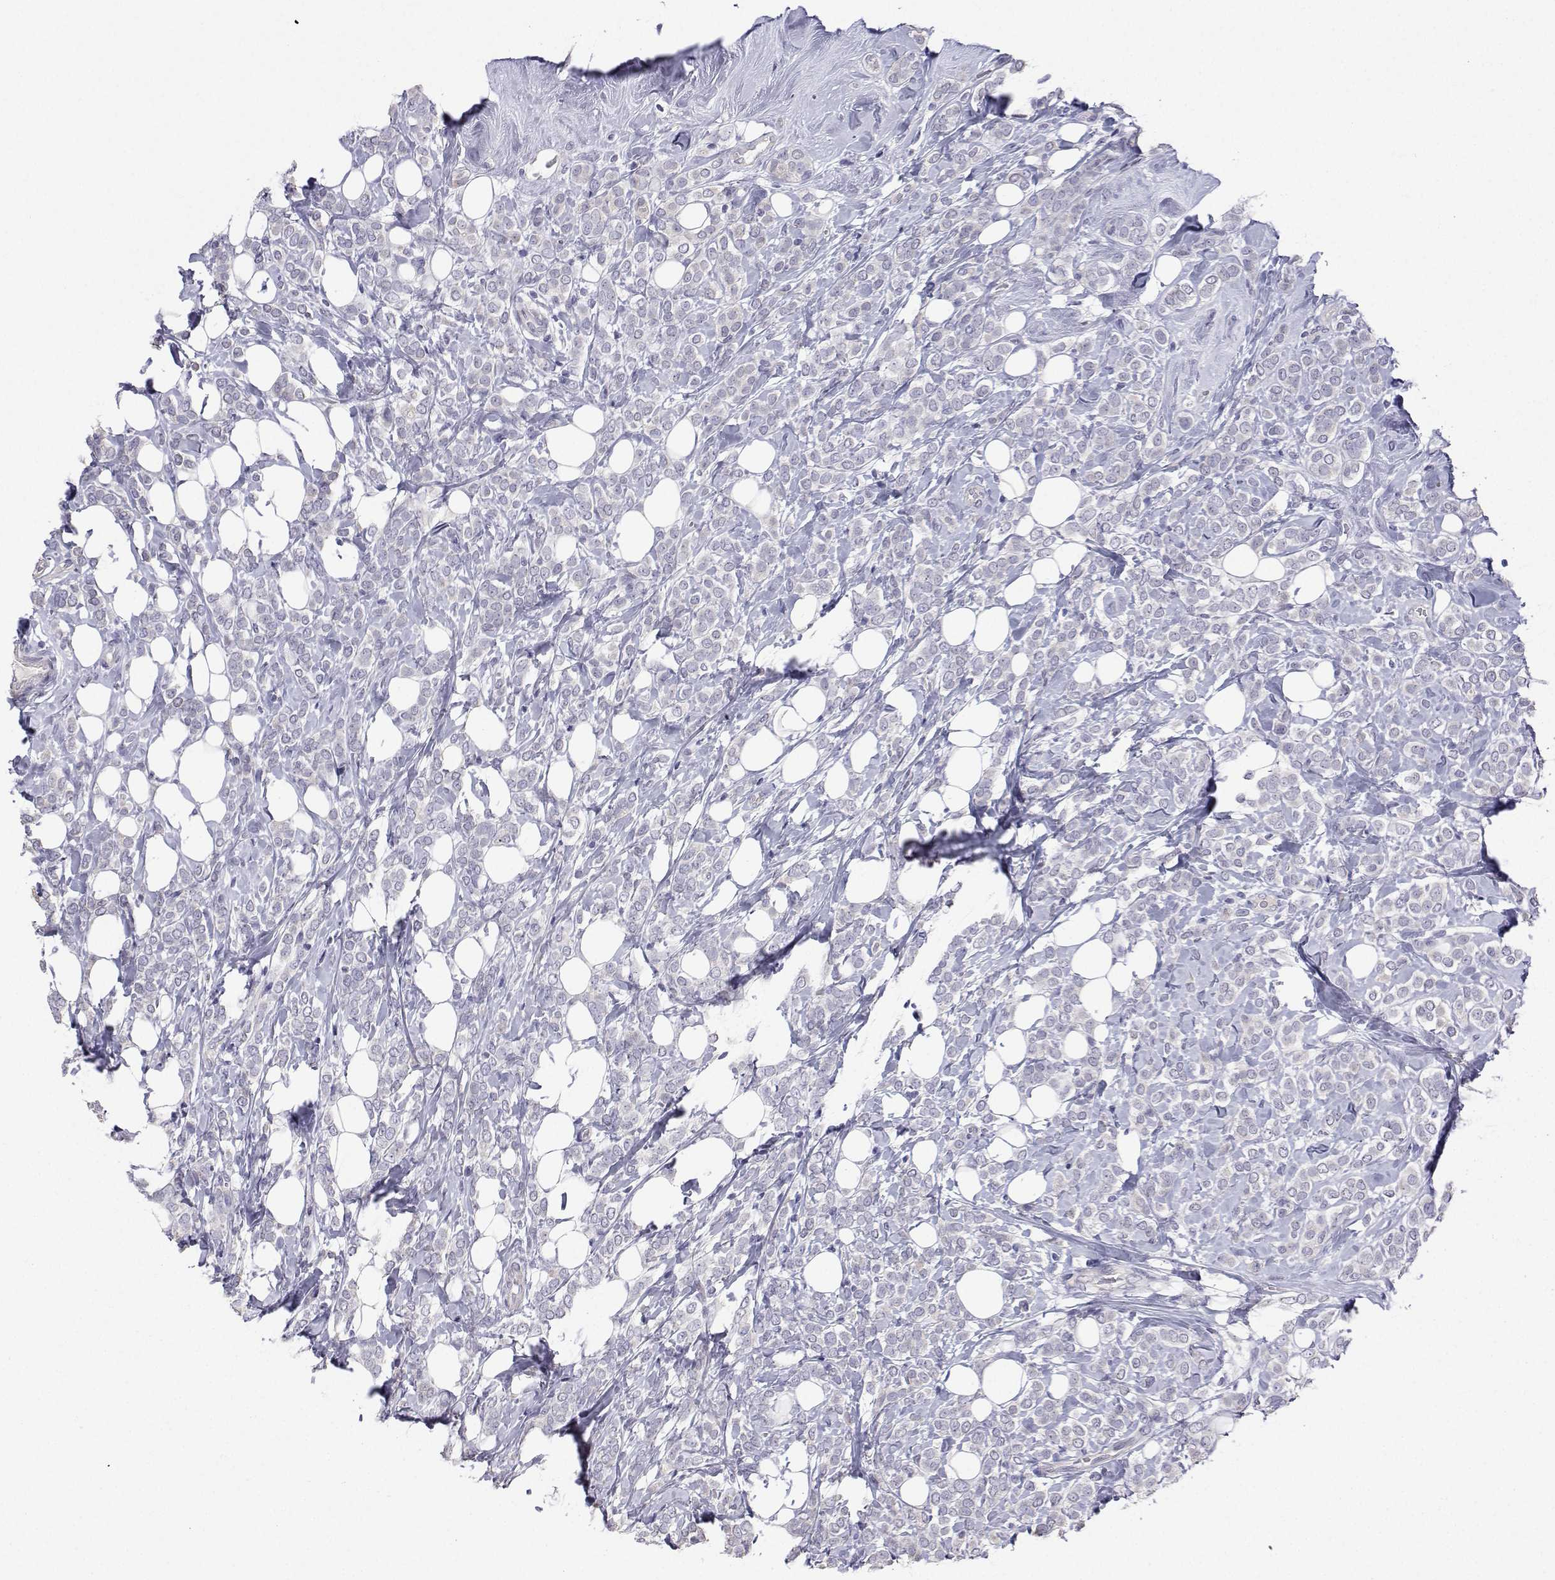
{"staining": {"intensity": "negative", "quantity": "none", "location": "none"}, "tissue": "breast cancer", "cell_type": "Tumor cells", "image_type": "cancer", "snomed": [{"axis": "morphology", "description": "Lobular carcinoma"}, {"axis": "topography", "description": "Breast"}], "caption": "Immunohistochemistry (IHC) of lobular carcinoma (breast) displays no positivity in tumor cells. (Stains: DAB immunohistochemistry with hematoxylin counter stain, Microscopy: brightfield microscopy at high magnification).", "gene": "ANKRD65", "patient": {"sex": "female", "age": 49}}